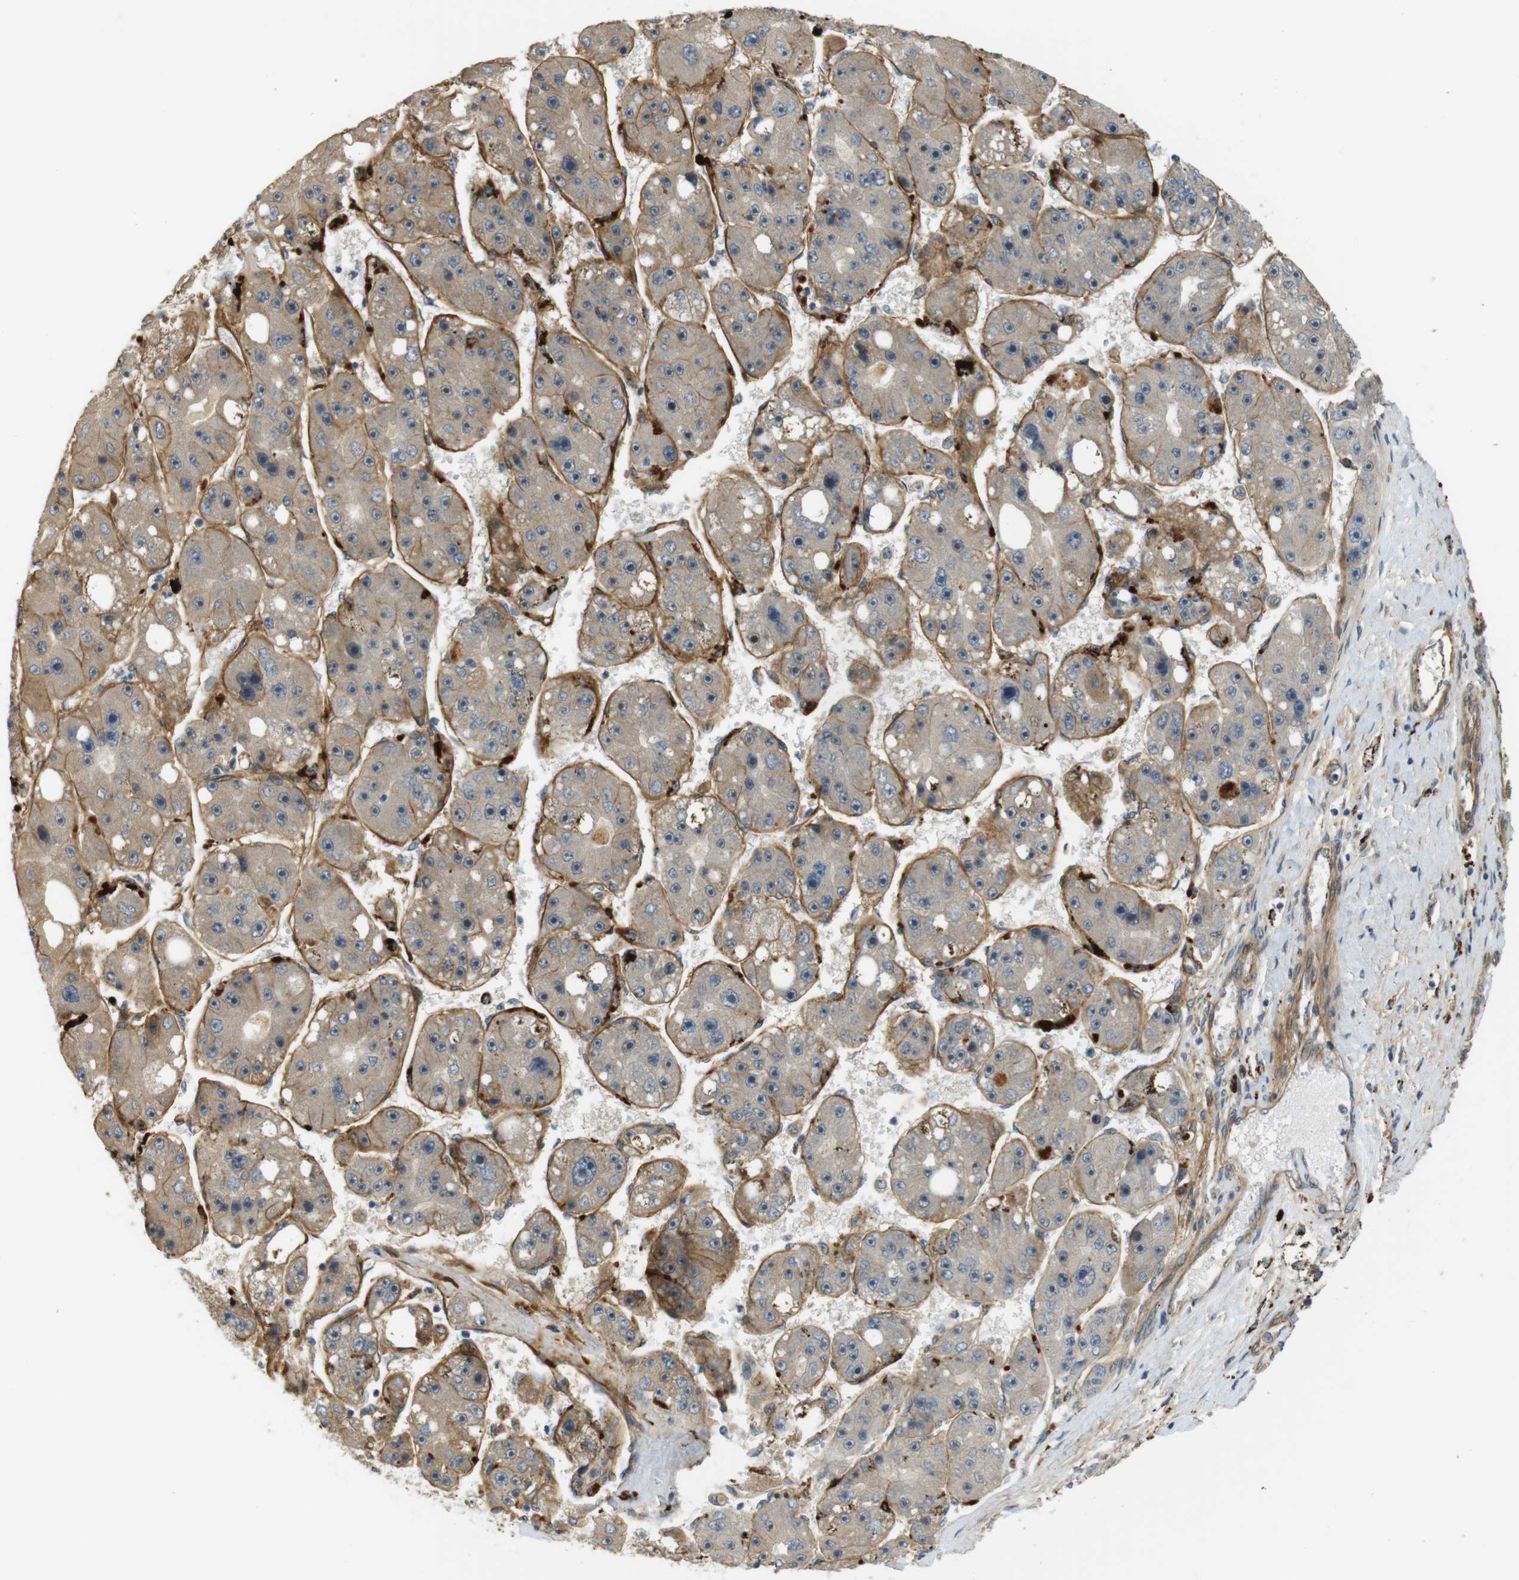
{"staining": {"intensity": "moderate", "quantity": ">75%", "location": "cytoplasmic/membranous"}, "tissue": "liver cancer", "cell_type": "Tumor cells", "image_type": "cancer", "snomed": [{"axis": "morphology", "description": "Carcinoma, Hepatocellular, NOS"}, {"axis": "topography", "description": "Liver"}], "caption": "Moderate cytoplasmic/membranous protein staining is present in about >75% of tumor cells in liver cancer (hepatocellular carcinoma).", "gene": "TSPAN9", "patient": {"sex": "female", "age": 61}}